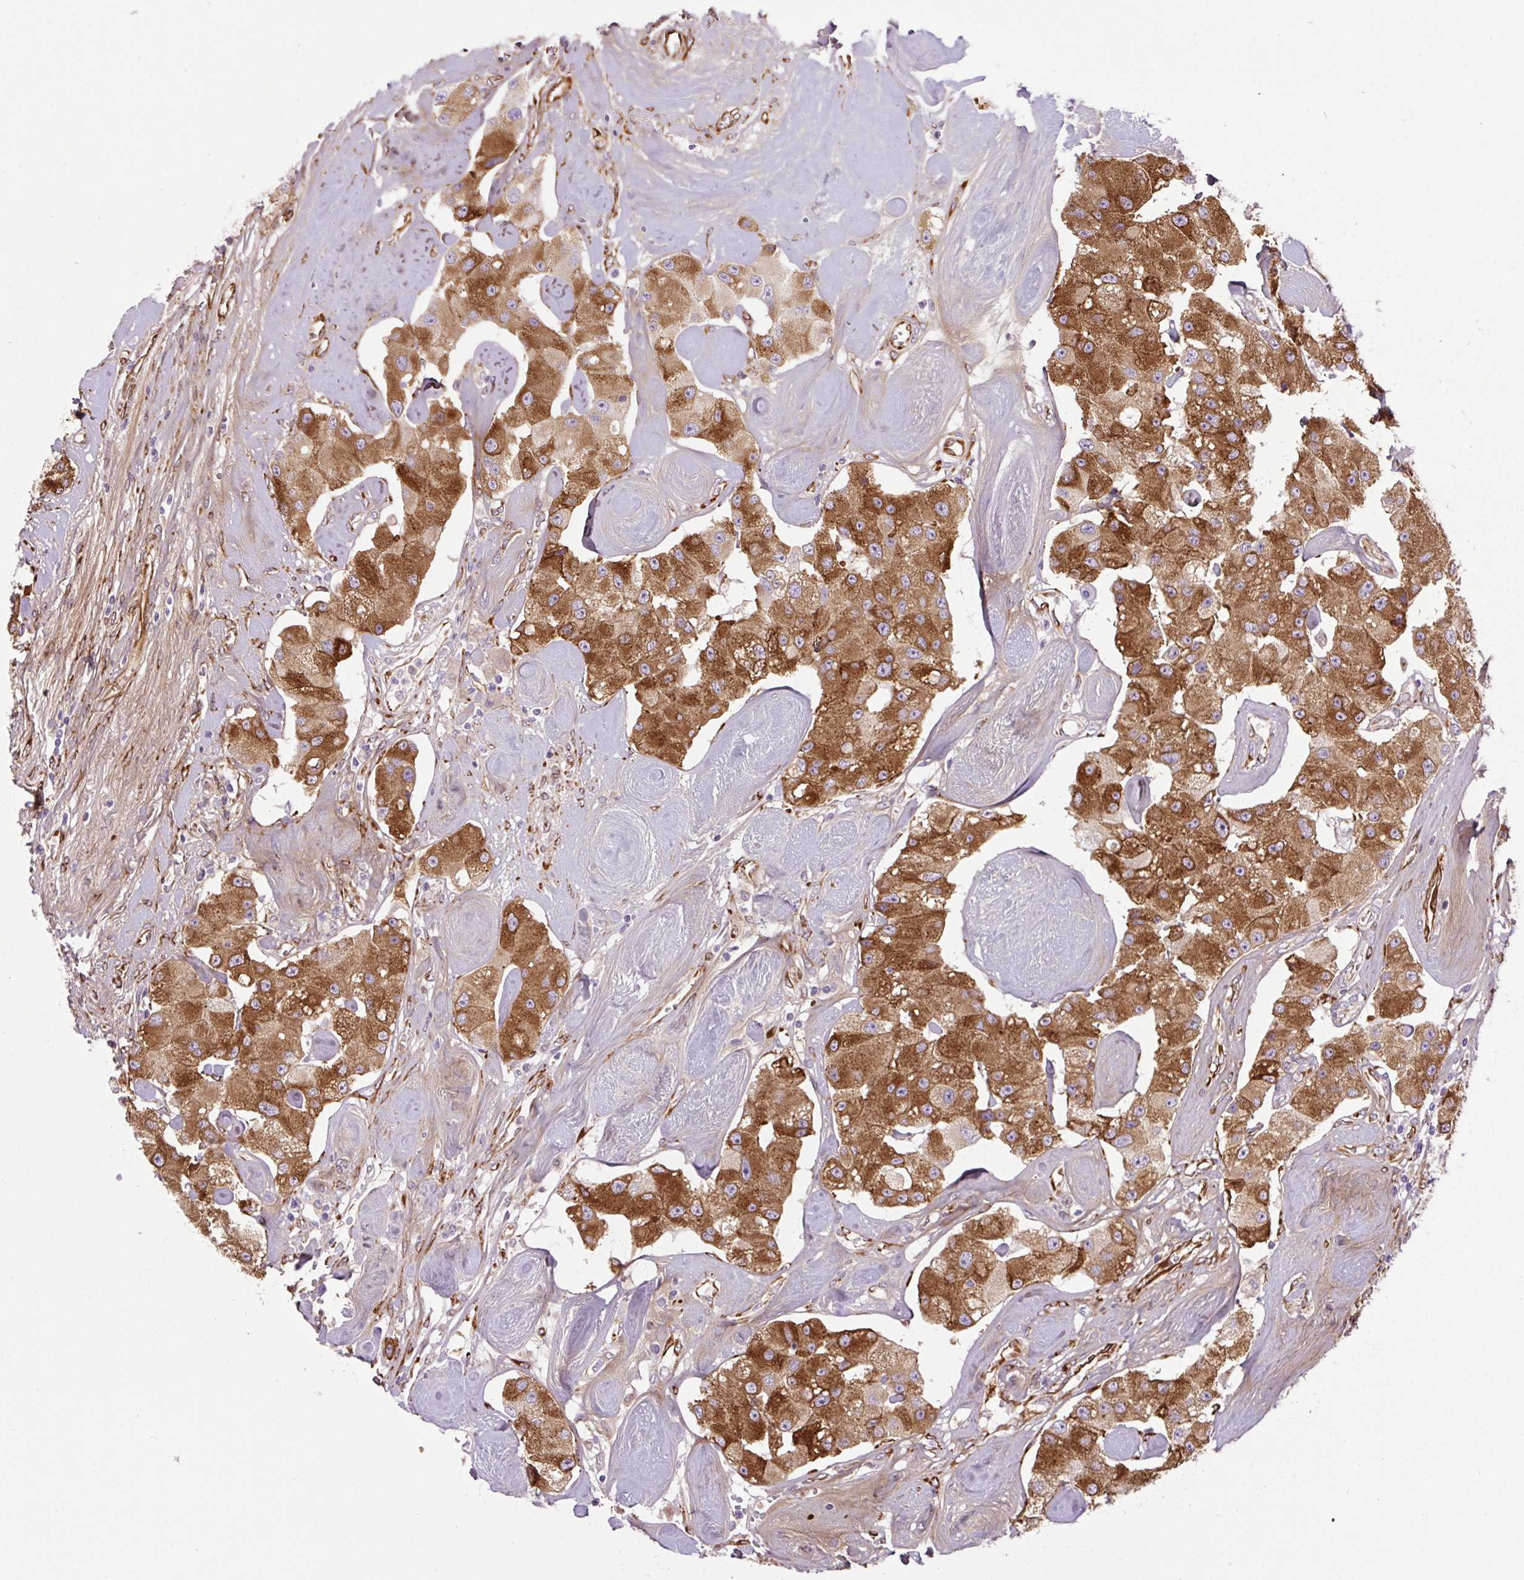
{"staining": {"intensity": "strong", "quantity": ">75%", "location": "cytoplasmic/membranous"}, "tissue": "carcinoid", "cell_type": "Tumor cells", "image_type": "cancer", "snomed": [{"axis": "morphology", "description": "Carcinoid, malignant, NOS"}, {"axis": "topography", "description": "Pancreas"}], "caption": "Protein analysis of carcinoid tissue reveals strong cytoplasmic/membranous positivity in approximately >75% of tumor cells.", "gene": "RAB30", "patient": {"sex": "male", "age": 41}}